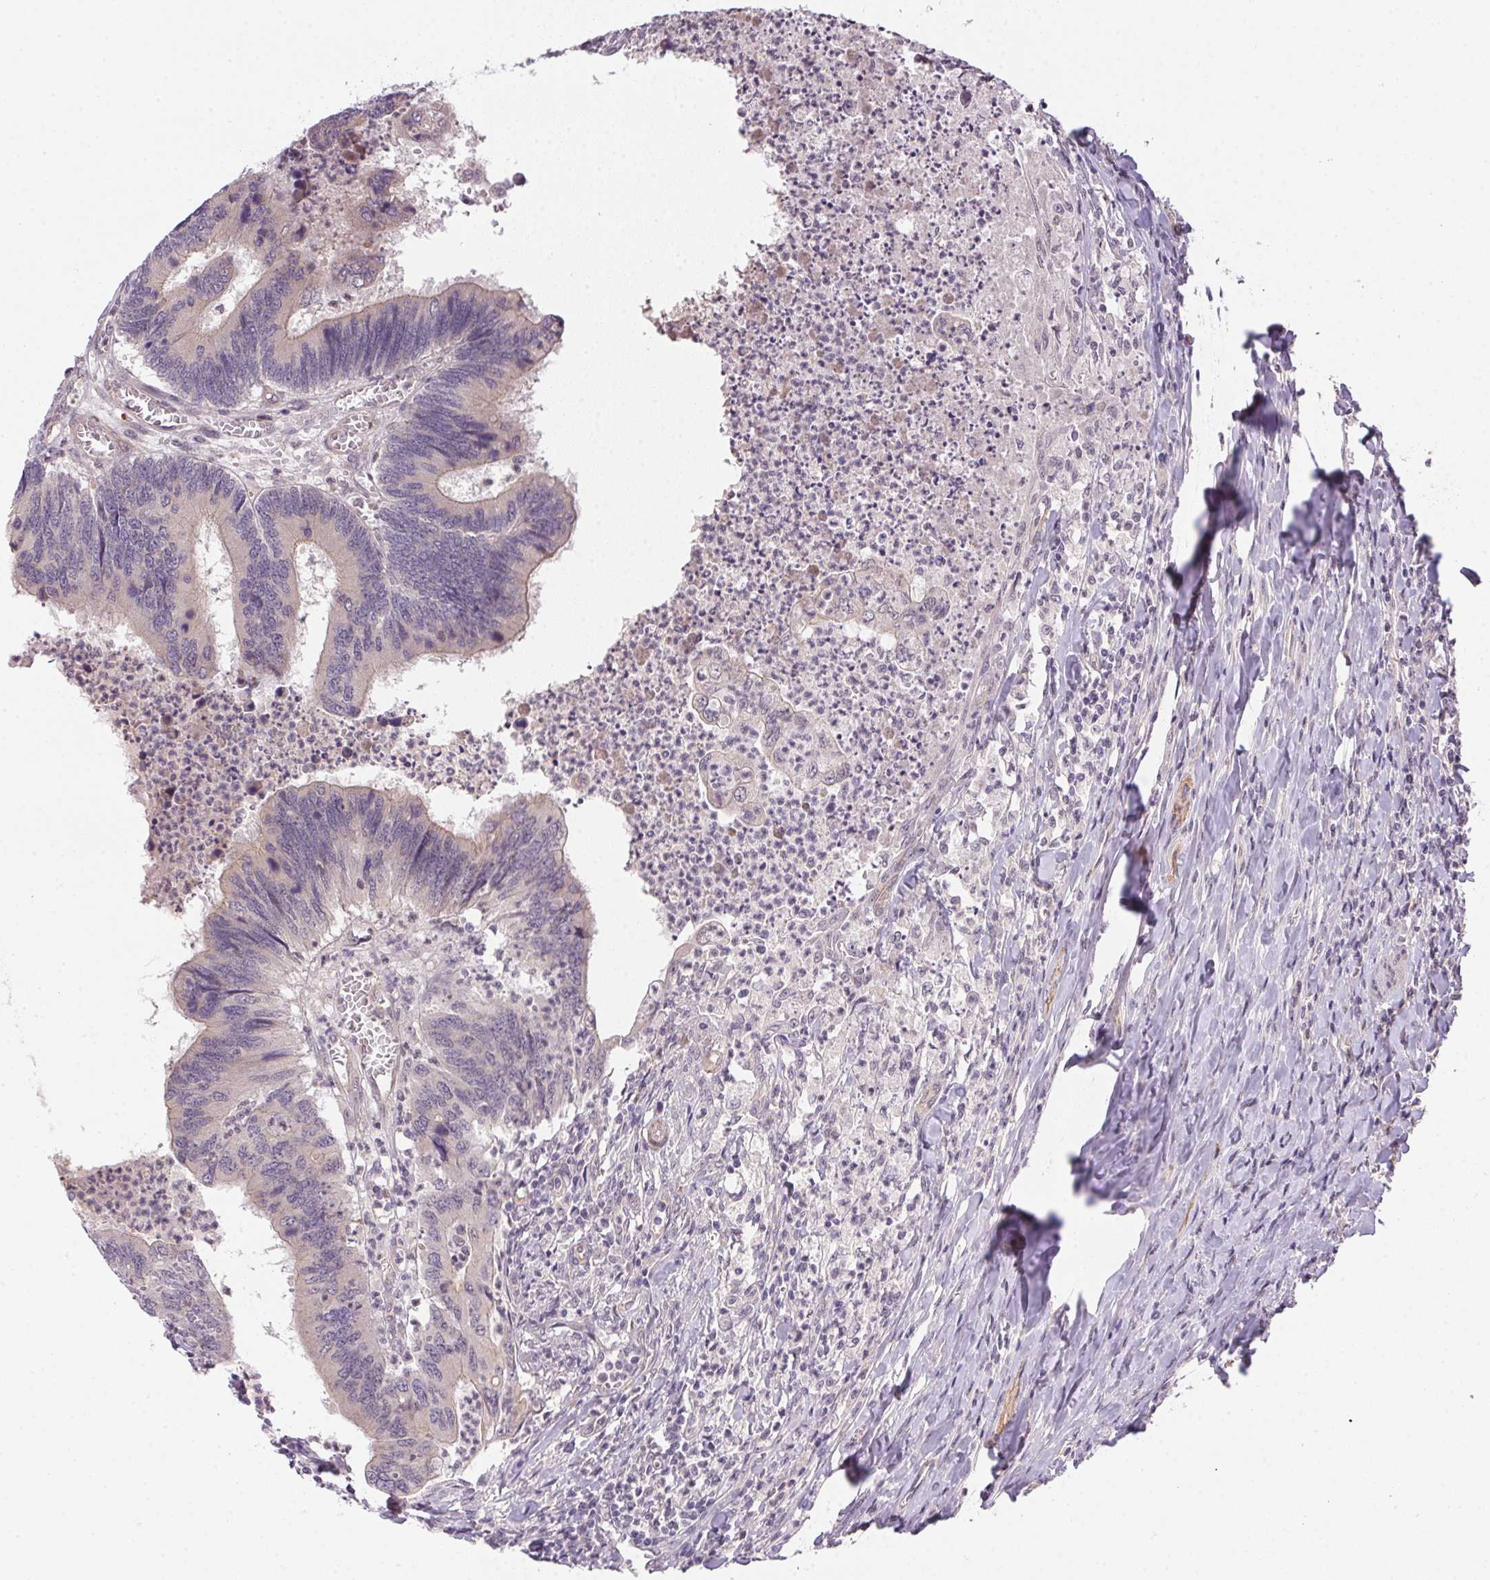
{"staining": {"intensity": "weak", "quantity": "<25%", "location": "cytoplasmic/membranous"}, "tissue": "colorectal cancer", "cell_type": "Tumor cells", "image_type": "cancer", "snomed": [{"axis": "morphology", "description": "Adenocarcinoma, NOS"}, {"axis": "topography", "description": "Colon"}], "caption": "This histopathology image is of colorectal cancer (adenocarcinoma) stained with immunohistochemistry (IHC) to label a protein in brown with the nuclei are counter-stained blue. There is no positivity in tumor cells.", "gene": "CFAP92", "patient": {"sex": "female", "age": 67}}